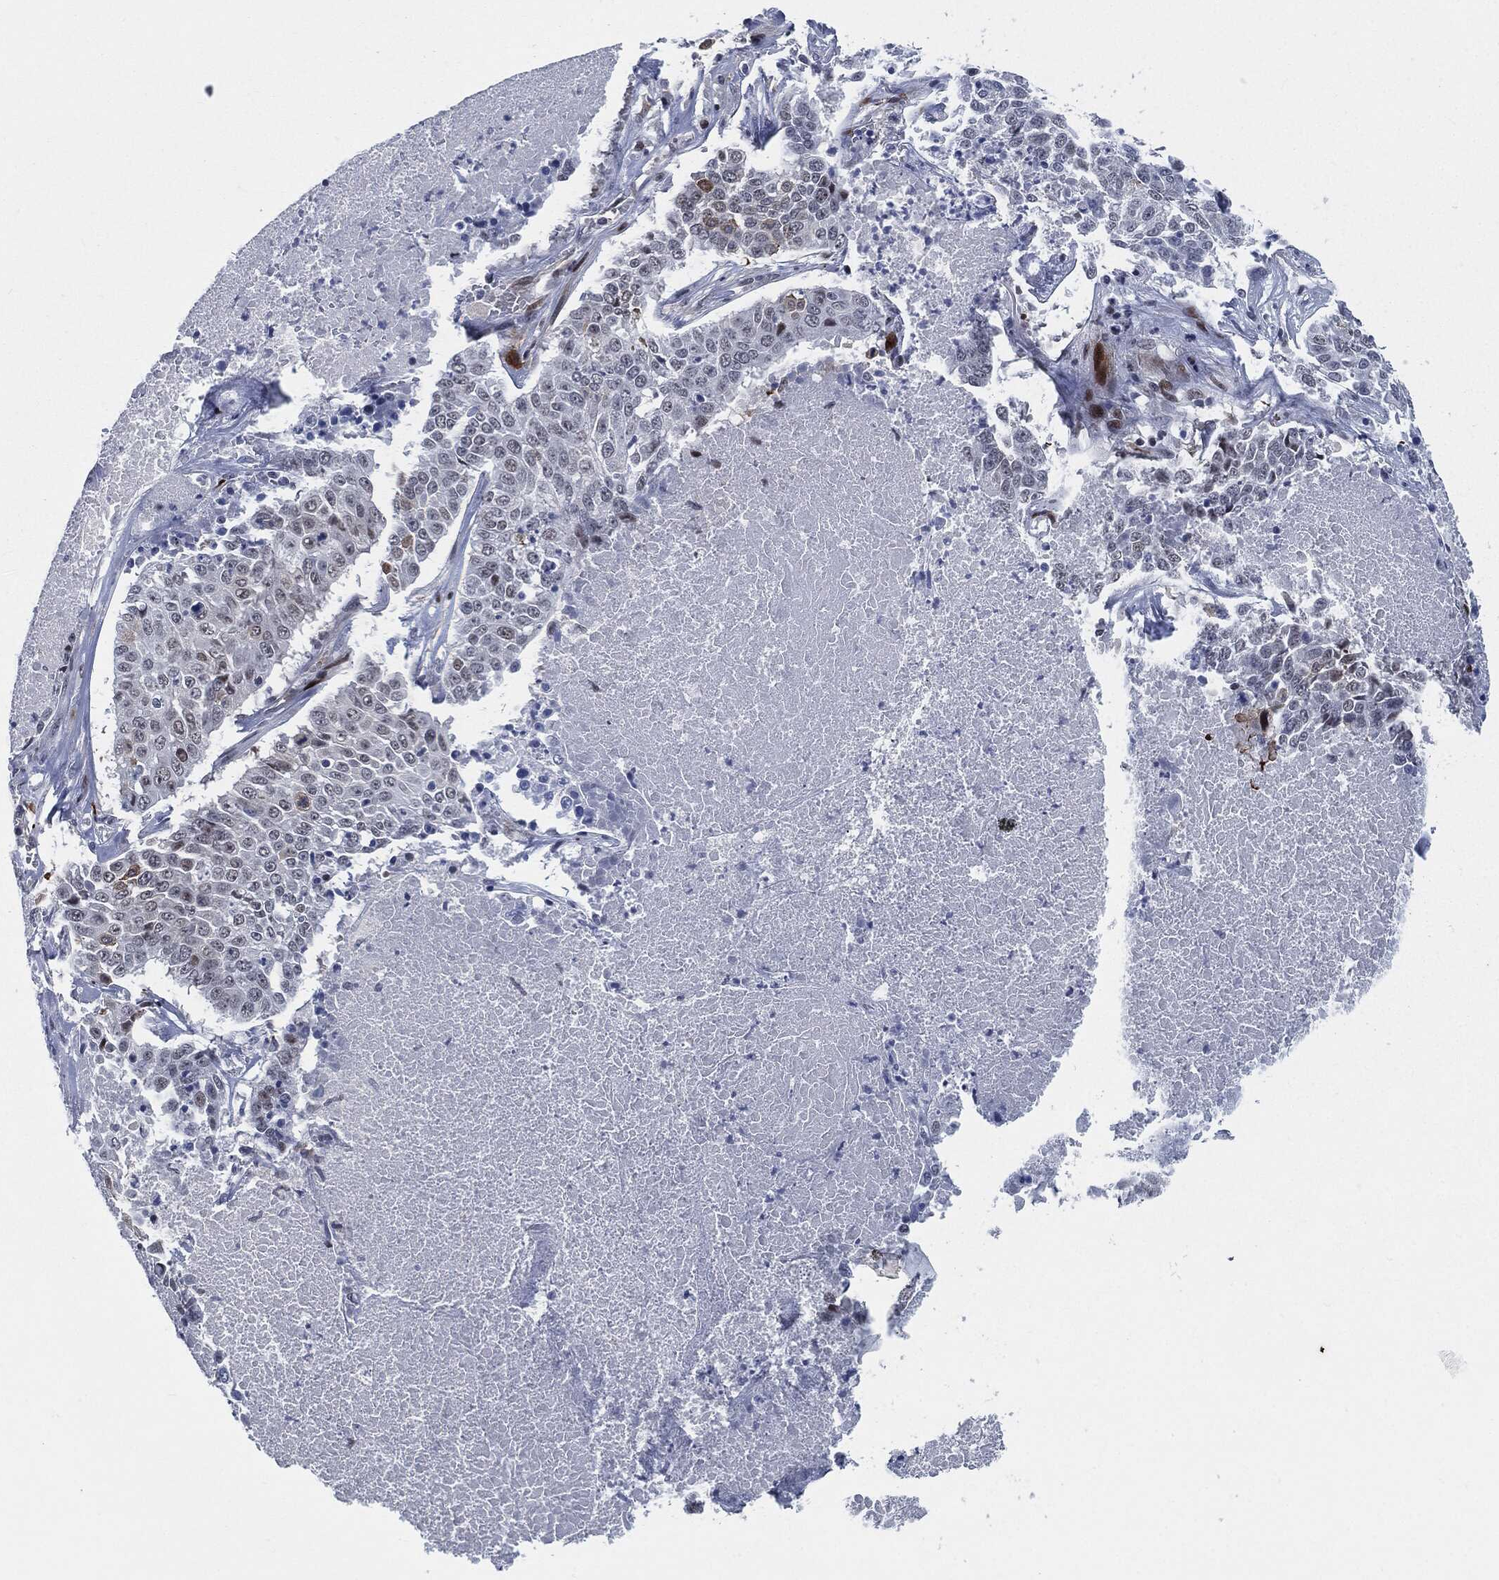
{"staining": {"intensity": "moderate", "quantity": "<25%", "location": "nuclear"}, "tissue": "lung cancer", "cell_type": "Tumor cells", "image_type": "cancer", "snomed": [{"axis": "morphology", "description": "Squamous cell carcinoma, NOS"}, {"axis": "topography", "description": "Lung"}], "caption": "Human lung cancer stained for a protein (brown) reveals moderate nuclear positive positivity in approximately <25% of tumor cells.", "gene": "AKT2", "patient": {"sex": "male", "age": 64}}